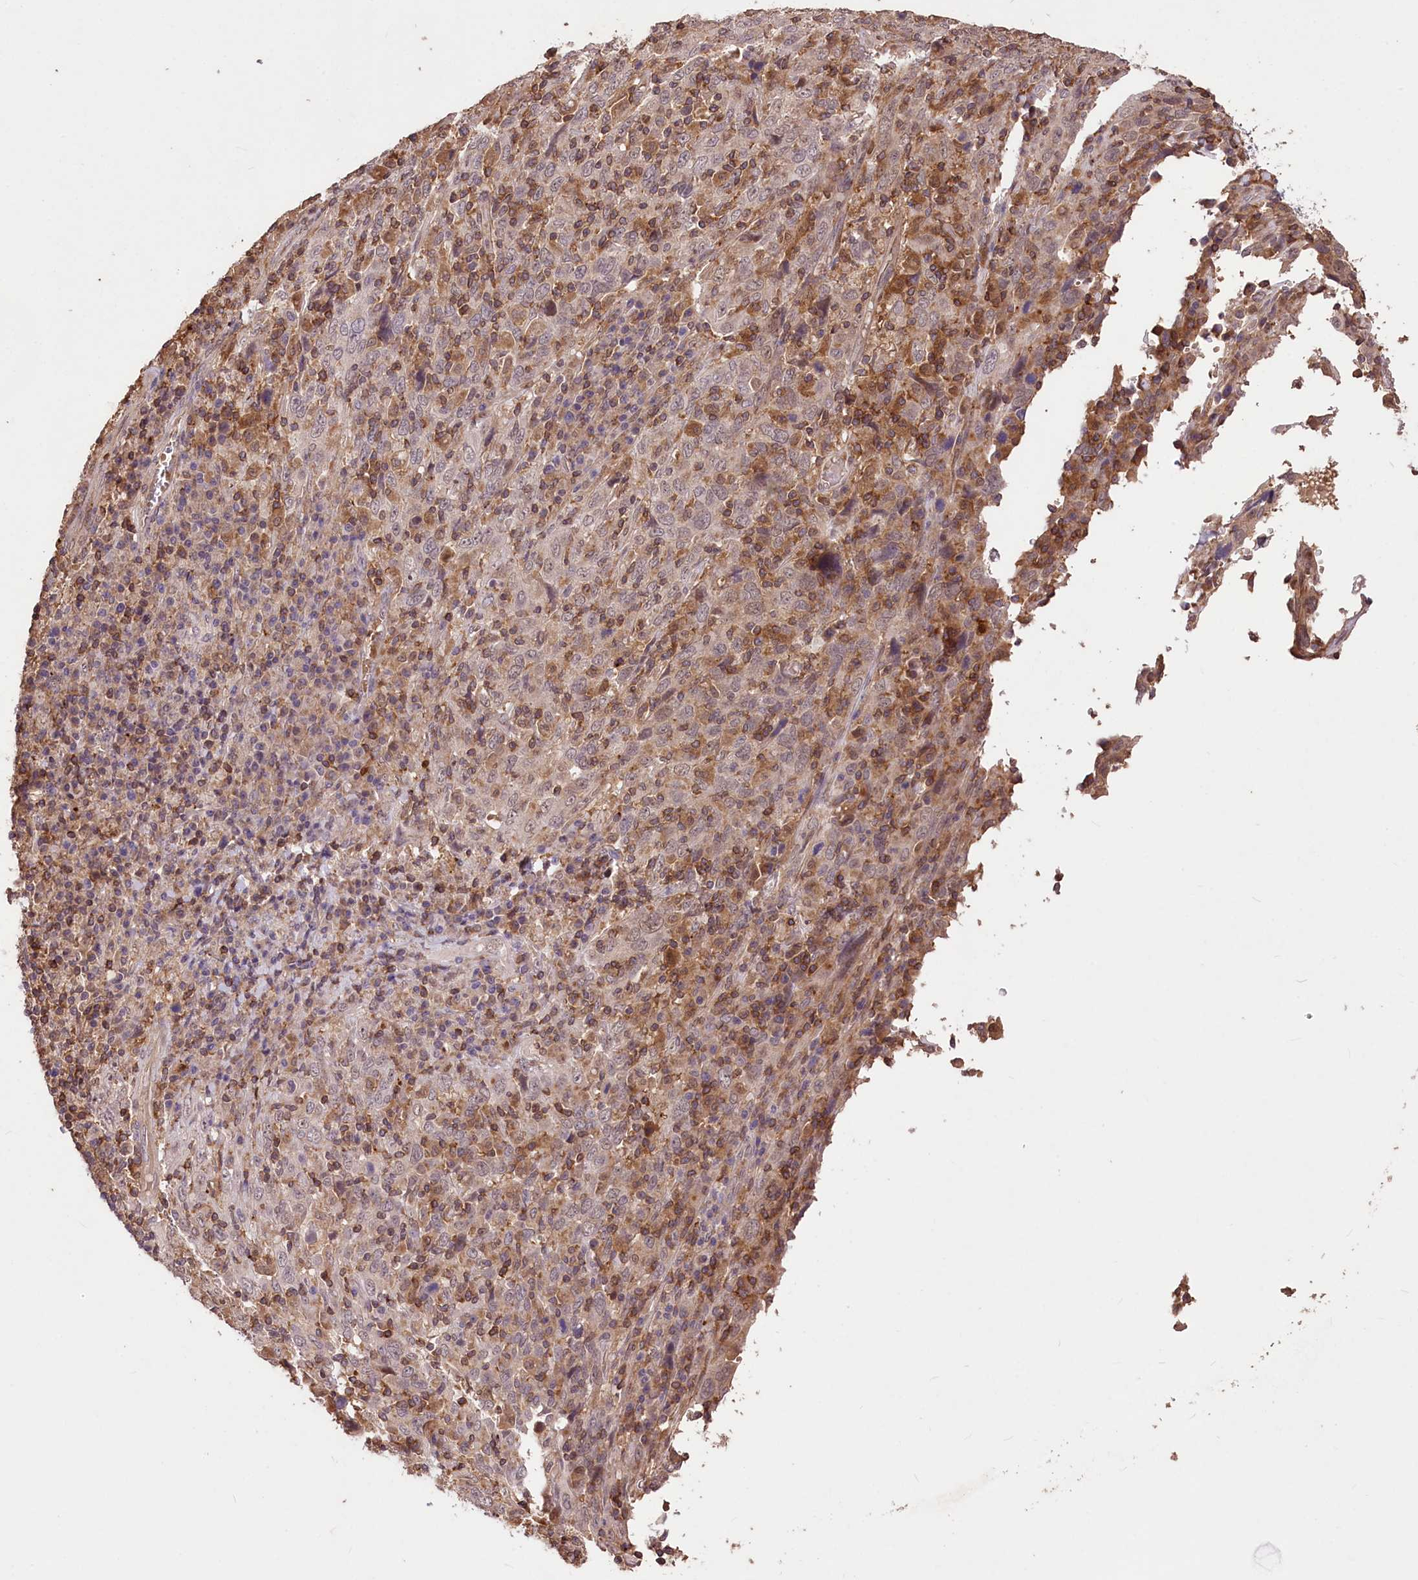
{"staining": {"intensity": "negative", "quantity": "none", "location": "none"}, "tissue": "cervical cancer", "cell_type": "Tumor cells", "image_type": "cancer", "snomed": [{"axis": "morphology", "description": "Squamous cell carcinoma, NOS"}, {"axis": "topography", "description": "Cervix"}], "caption": "Tumor cells show no significant positivity in cervical squamous cell carcinoma.", "gene": "SERGEF", "patient": {"sex": "female", "age": 46}}